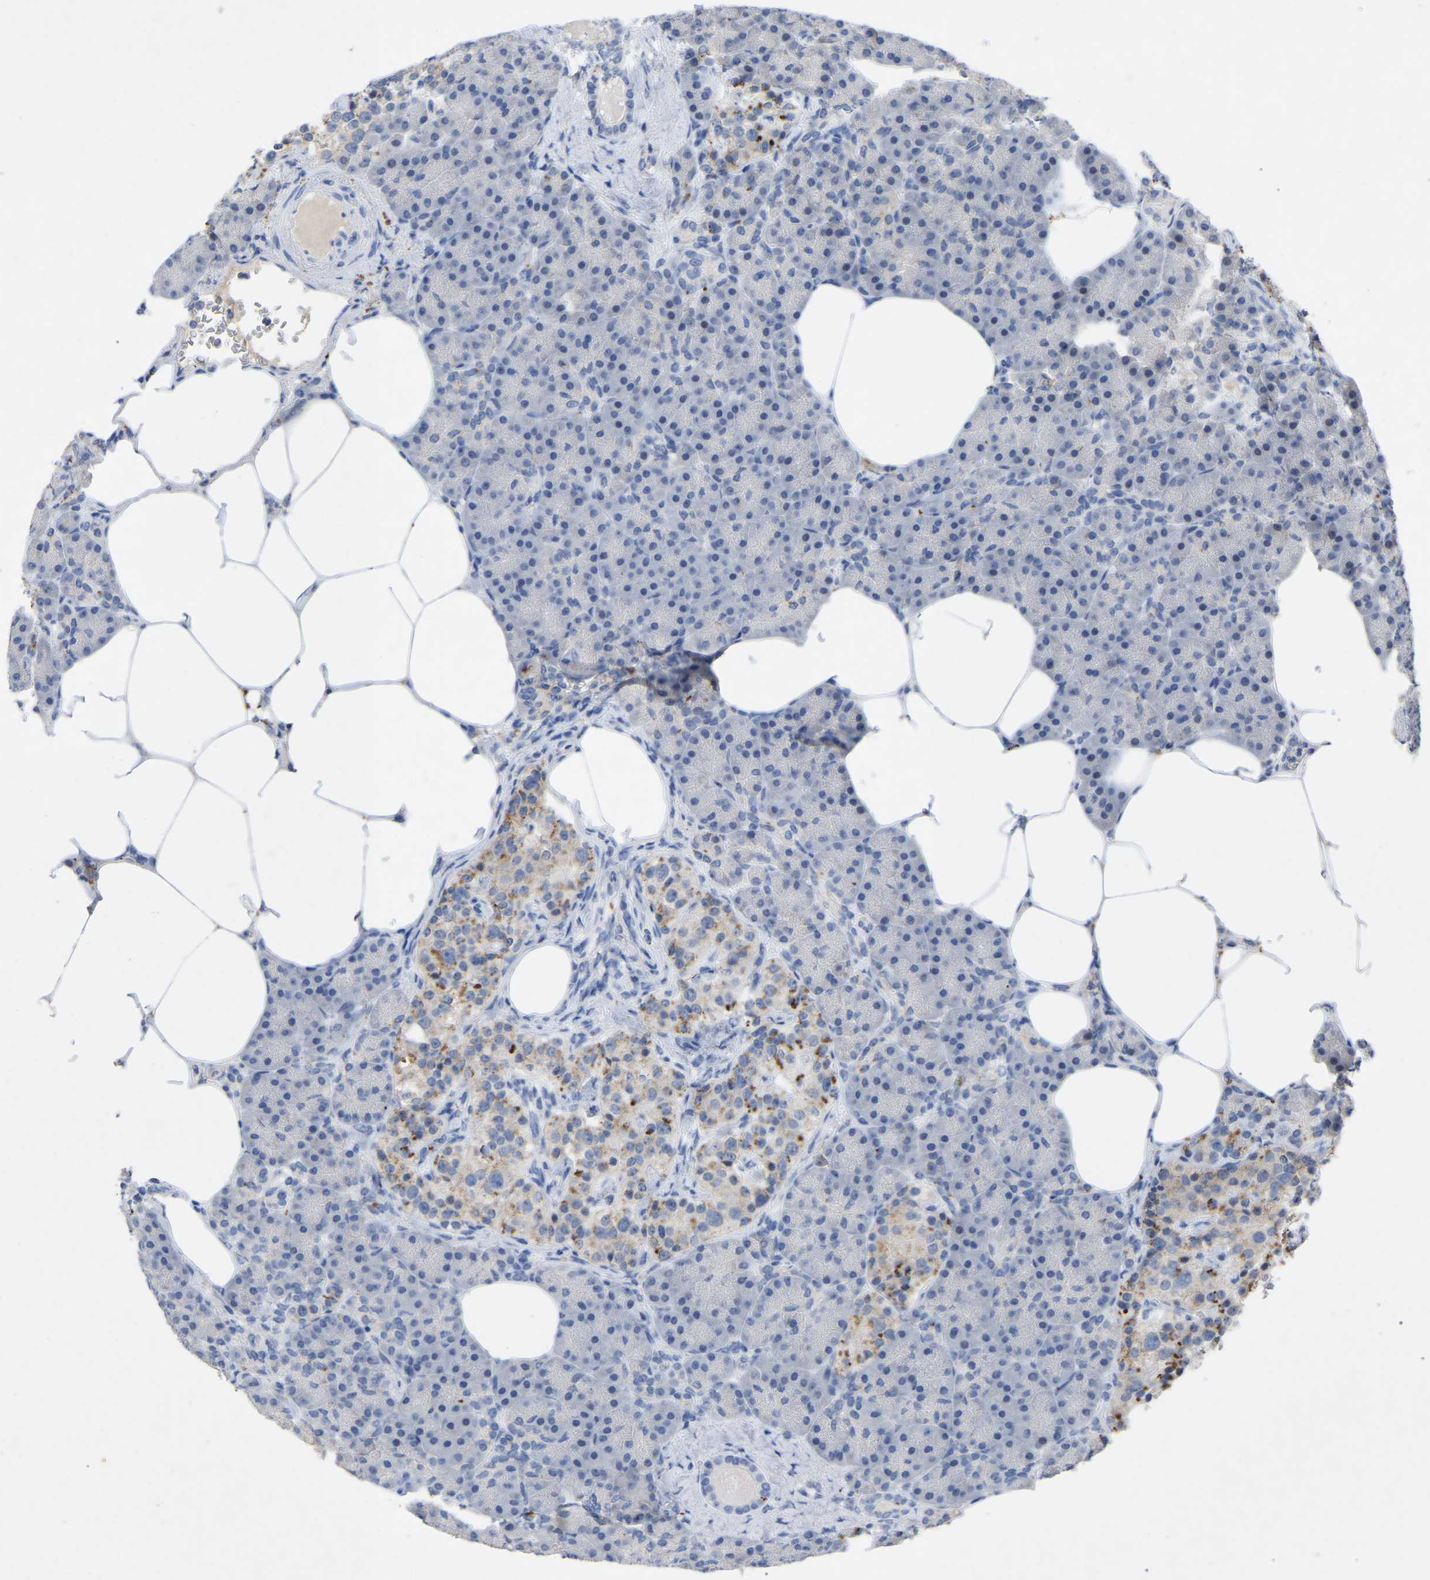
{"staining": {"intensity": "negative", "quantity": "none", "location": "none"}, "tissue": "pancreas", "cell_type": "Exocrine glandular cells", "image_type": "normal", "snomed": [{"axis": "morphology", "description": "Normal tissue, NOS"}, {"axis": "topography", "description": "Pancreas"}], "caption": "Immunohistochemistry photomicrograph of normal pancreas stained for a protein (brown), which reveals no staining in exocrine glandular cells.", "gene": "SMPD2", "patient": {"sex": "female", "age": 70}}